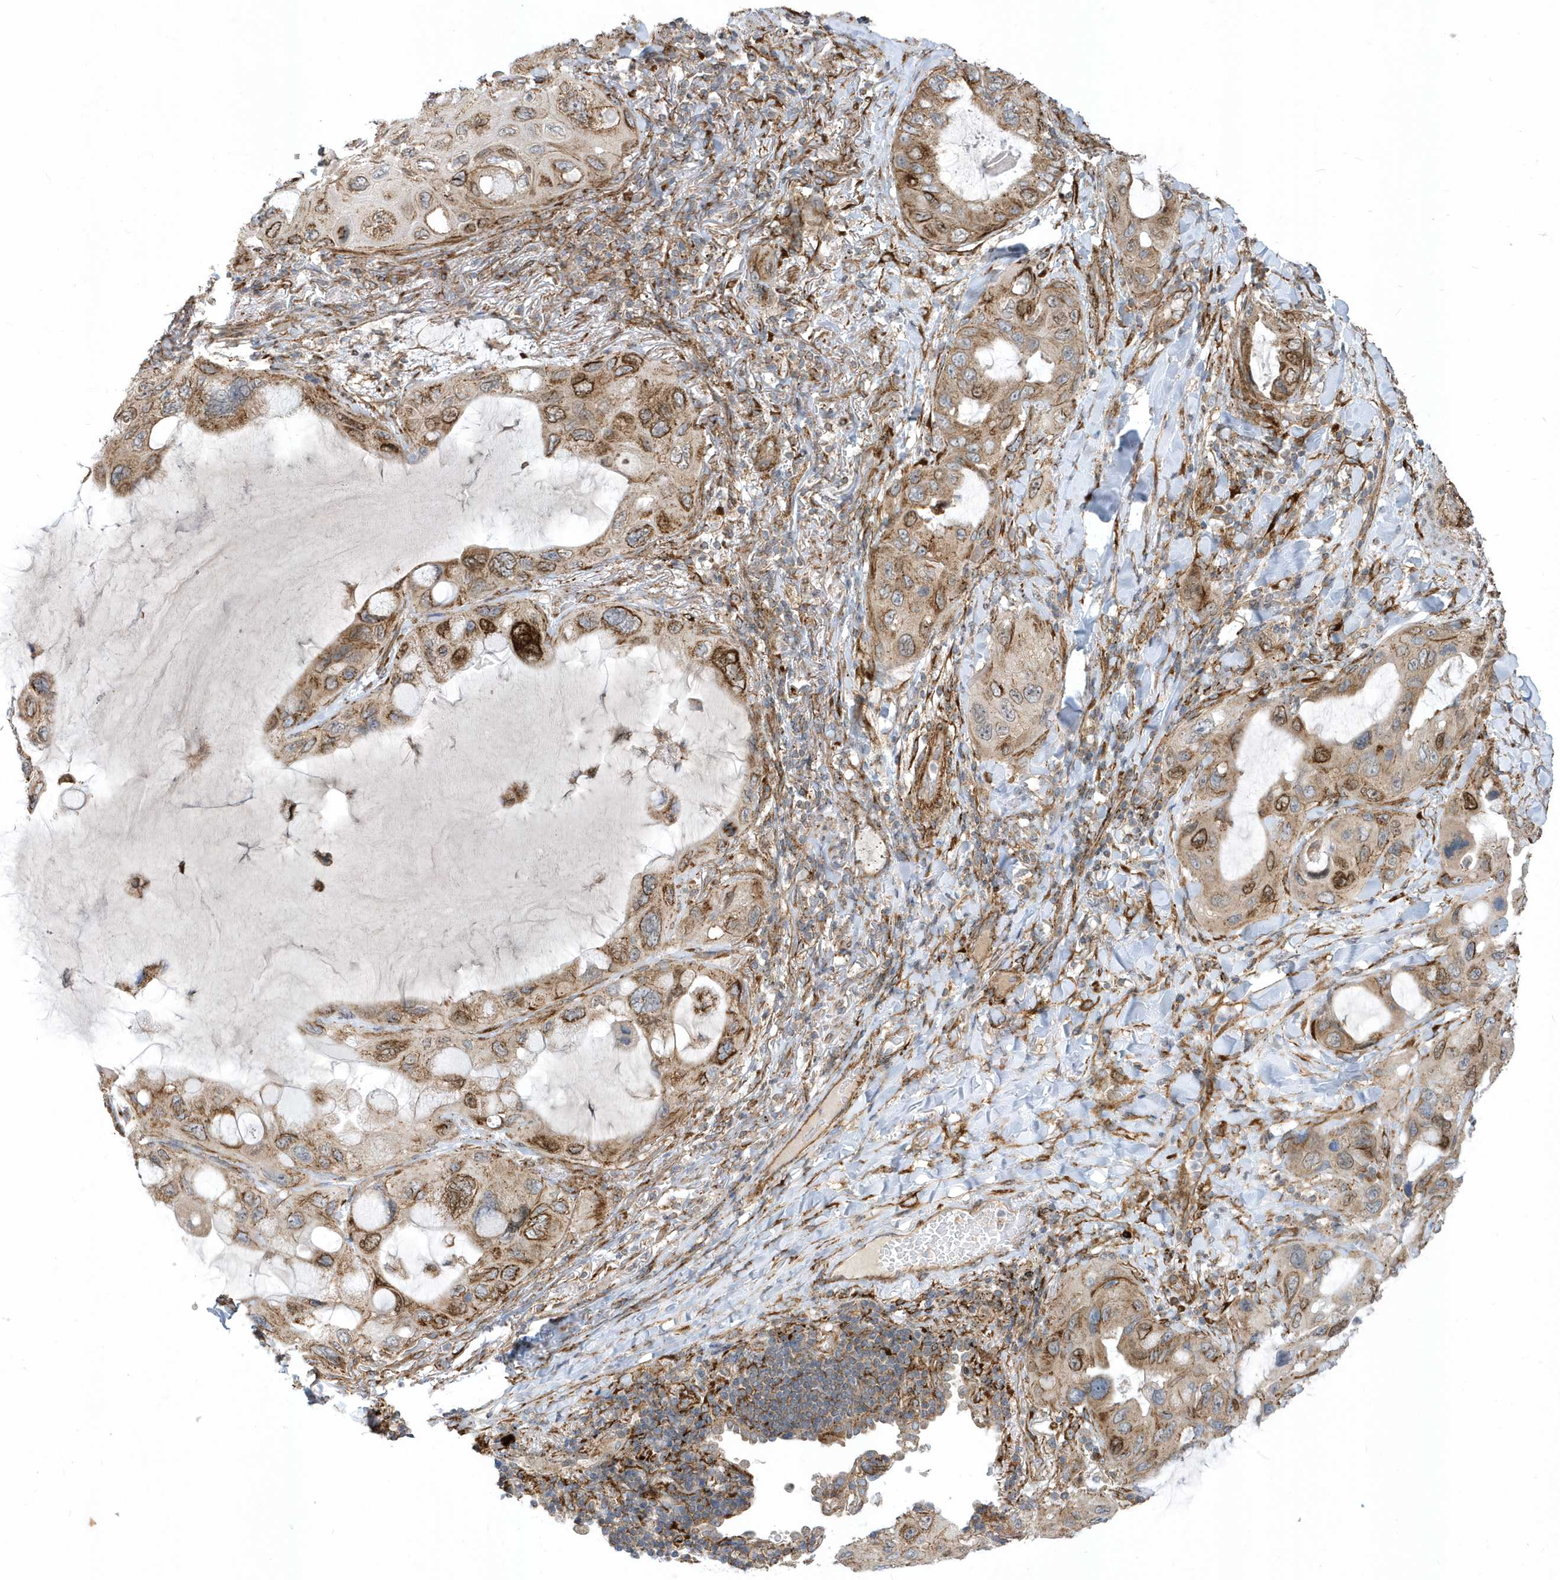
{"staining": {"intensity": "moderate", "quantity": ">75%", "location": "cytoplasmic/membranous,nuclear"}, "tissue": "lung cancer", "cell_type": "Tumor cells", "image_type": "cancer", "snomed": [{"axis": "morphology", "description": "Squamous cell carcinoma, NOS"}, {"axis": "topography", "description": "Lung"}], "caption": "Lung squamous cell carcinoma stained for a protein (brown) reveals moderate cytoplasmic/membranous and nuclear positive staining in approximately >75% of tumor cells.", "gene": "HRH4", "patient": {"sex": "female", "age": 73}}